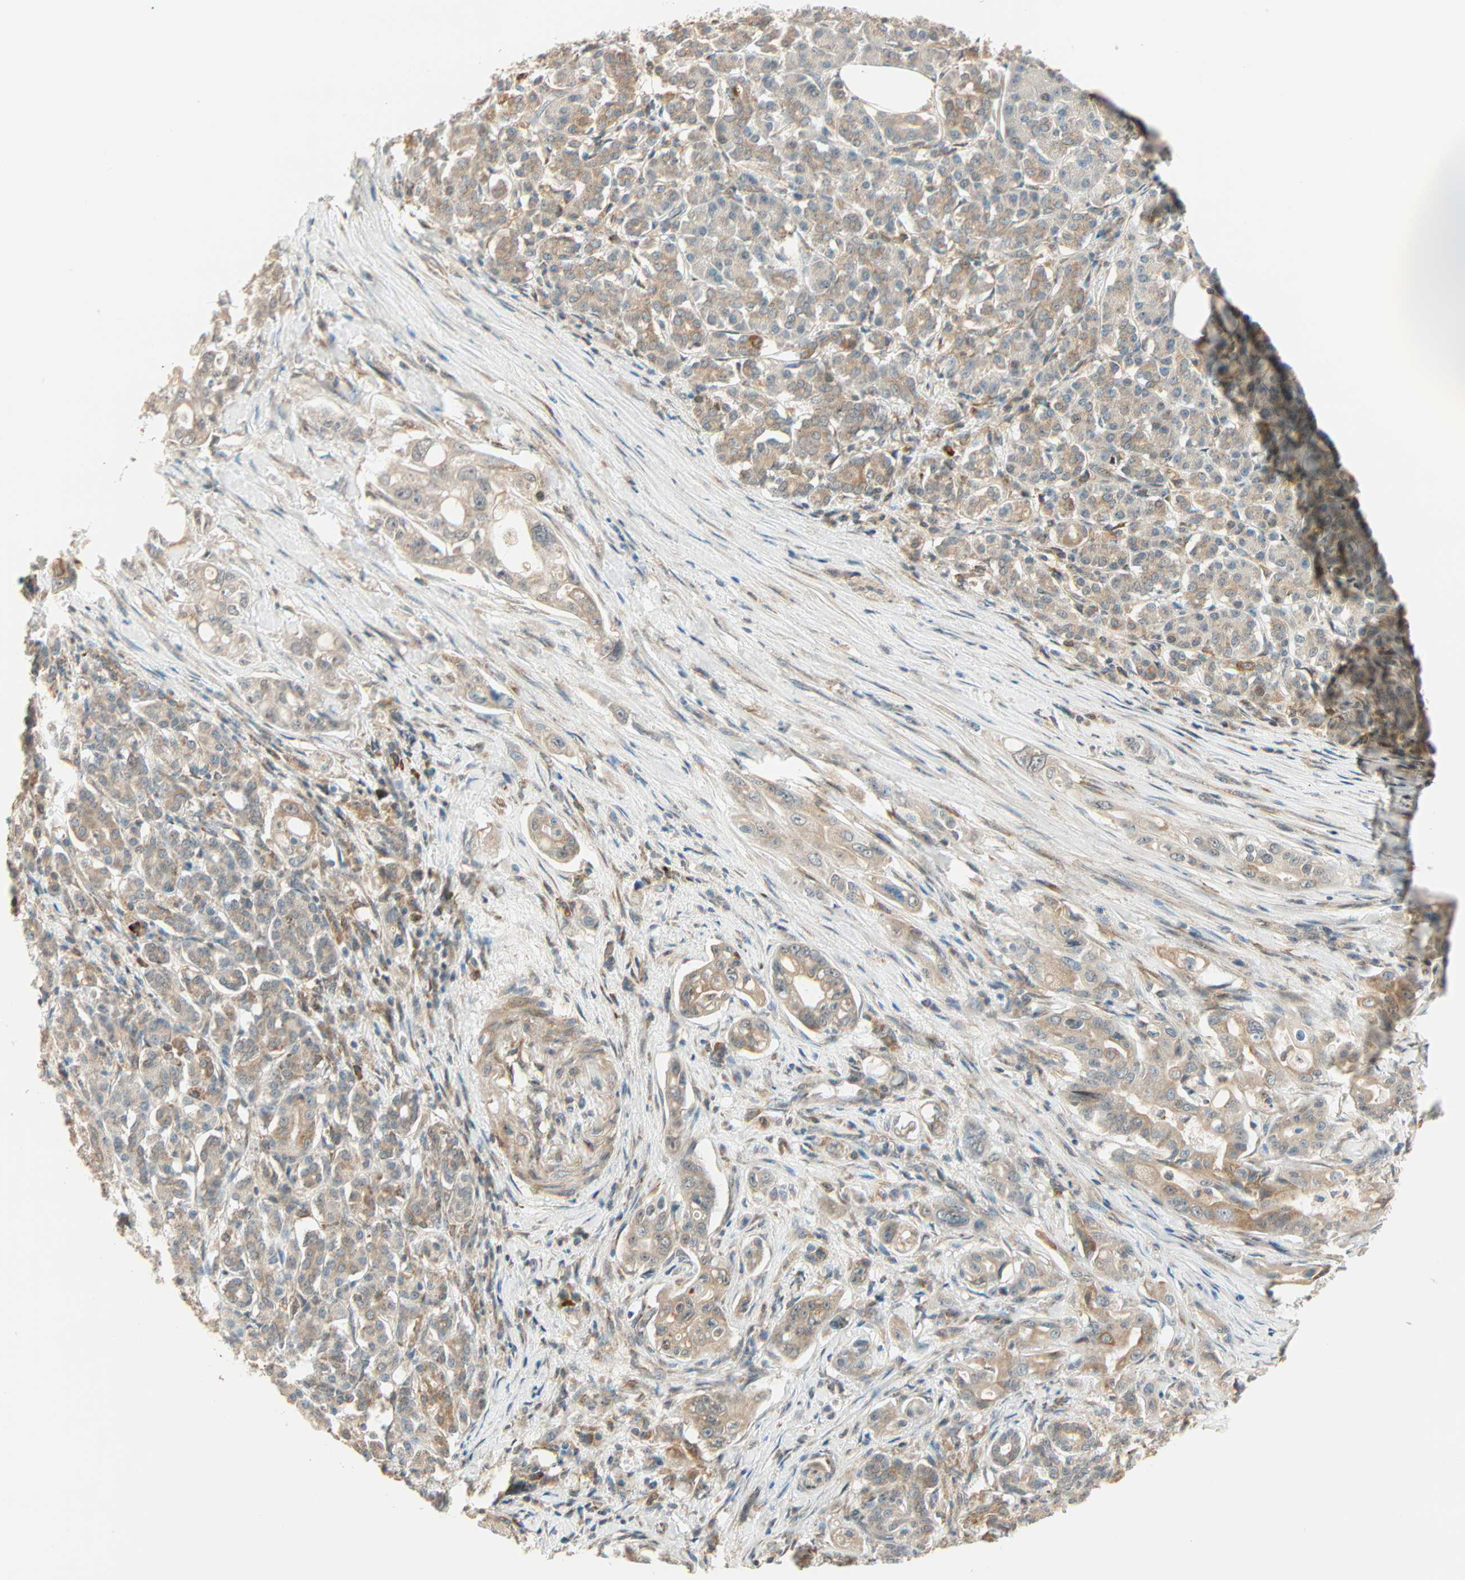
{"staining": {"intensity": "moderate", "quantity": ">75%", "location": "cytoplasmic/membranous"}, "tissue": "pancreatic cancer", "cell_type": "Tumor cells", "image_type": "cancer", "snomed": [{"axis": "morphology", "description": "Normal tissue, NOS"}, {"axis": "topography", "description": "Pancreas"}], "caption": "Pancreatic cancer stained for a protein (brown) shows moderate cytoplasmic/membranous positive positivity in approximately >75% of tumor cells.", "gene": "PNPLA6", "patient": {"sex": "male", "age": 42}}